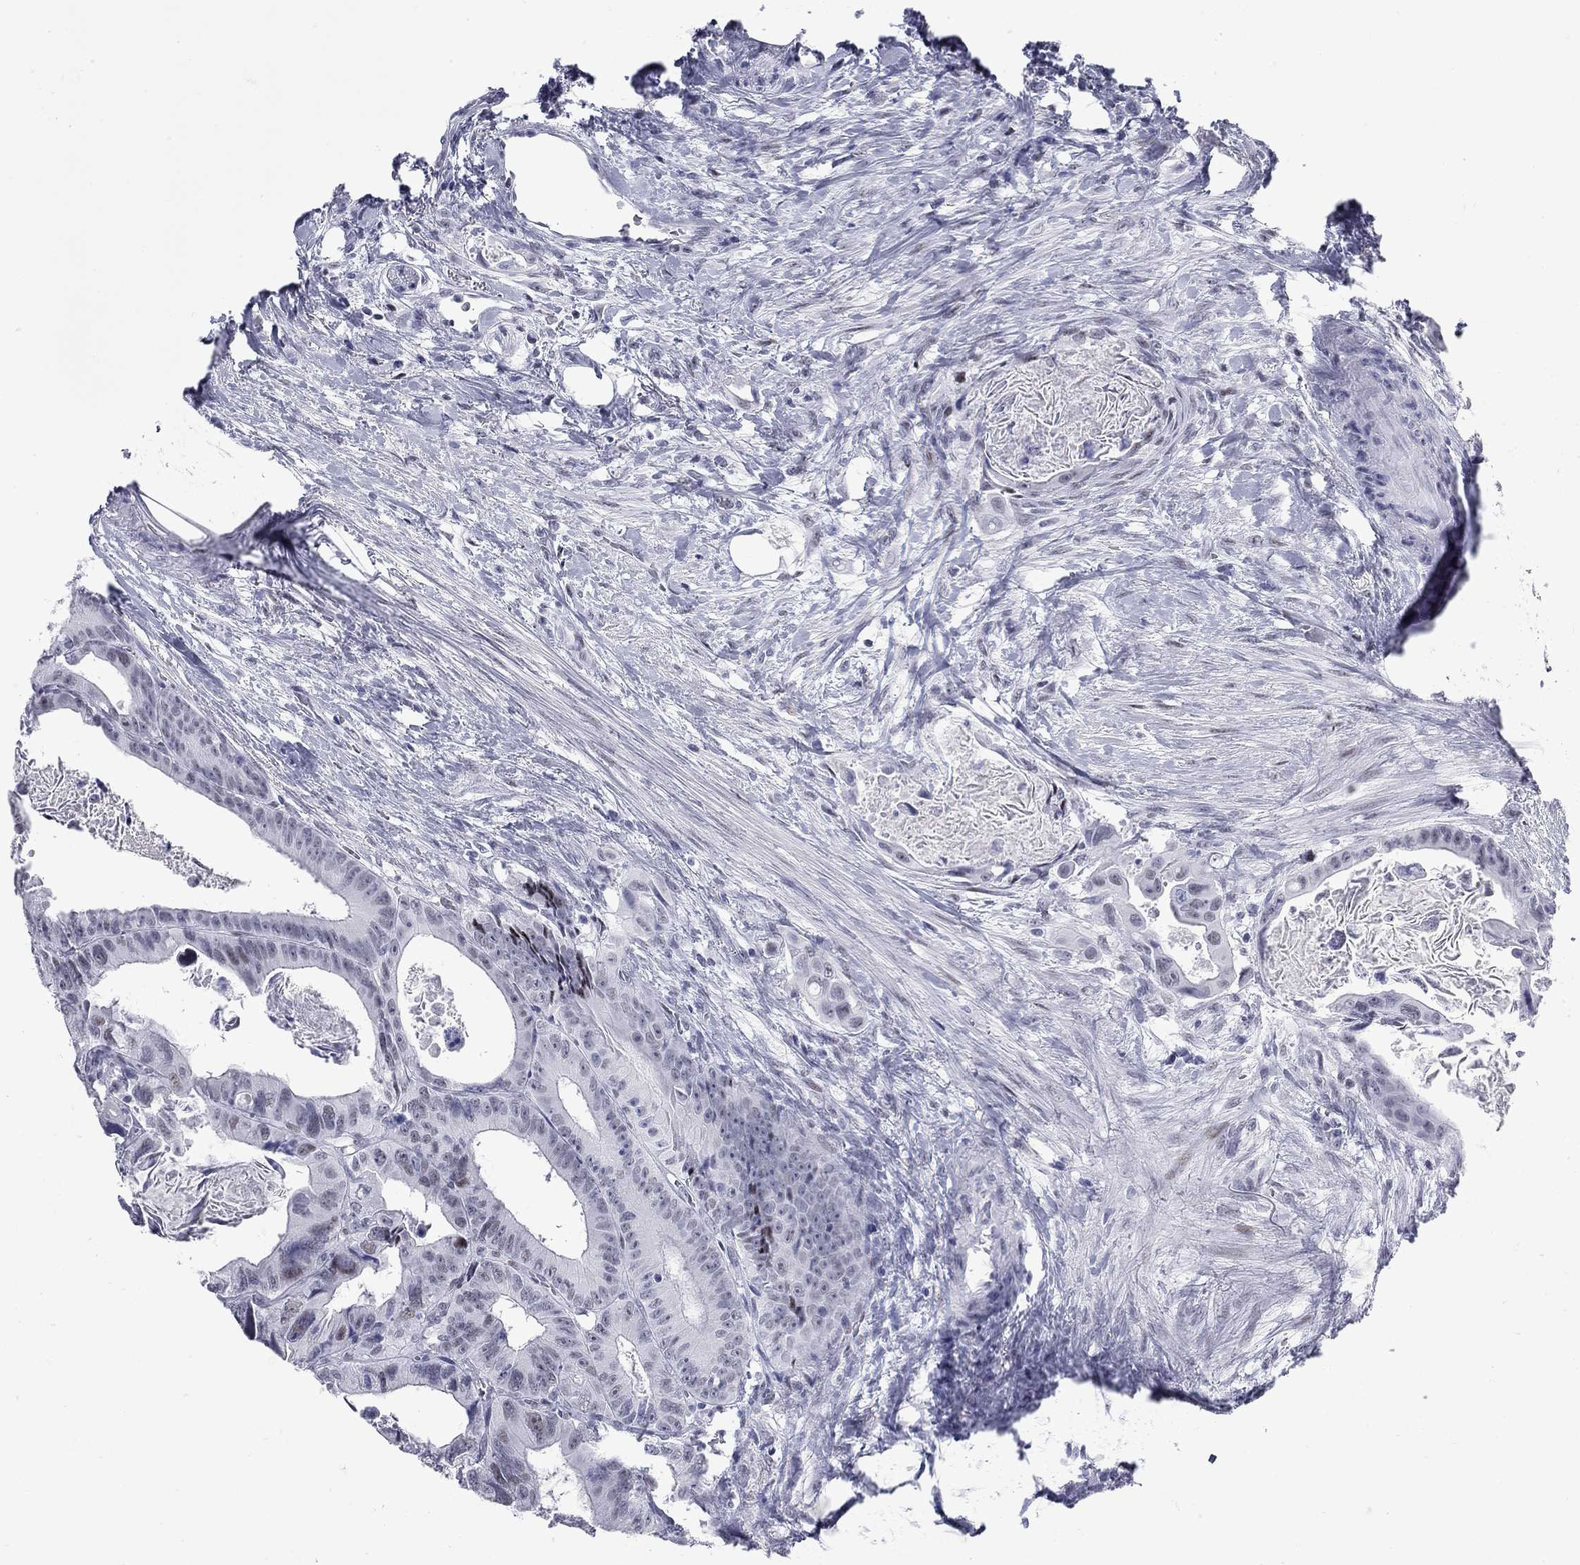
{"staining": {"intensity": "negative", "quantity": "none", "location": "none"}, "tissue": "colorectal cancer", "cell_type": "Tumor cells", "image_type": "cancer", "snomed": [{"axis": "morphology", "description": "Adenocarcinoma, NOS"}, {"axis": "topography", "description": "Rectum"}], "caption": "DAB immunohistochemical staining of colorectal cancer demonstrates no significant expression in tumor cells.", "gene": "ASF1B", "patient": {"sex": "male", "age": 64}}